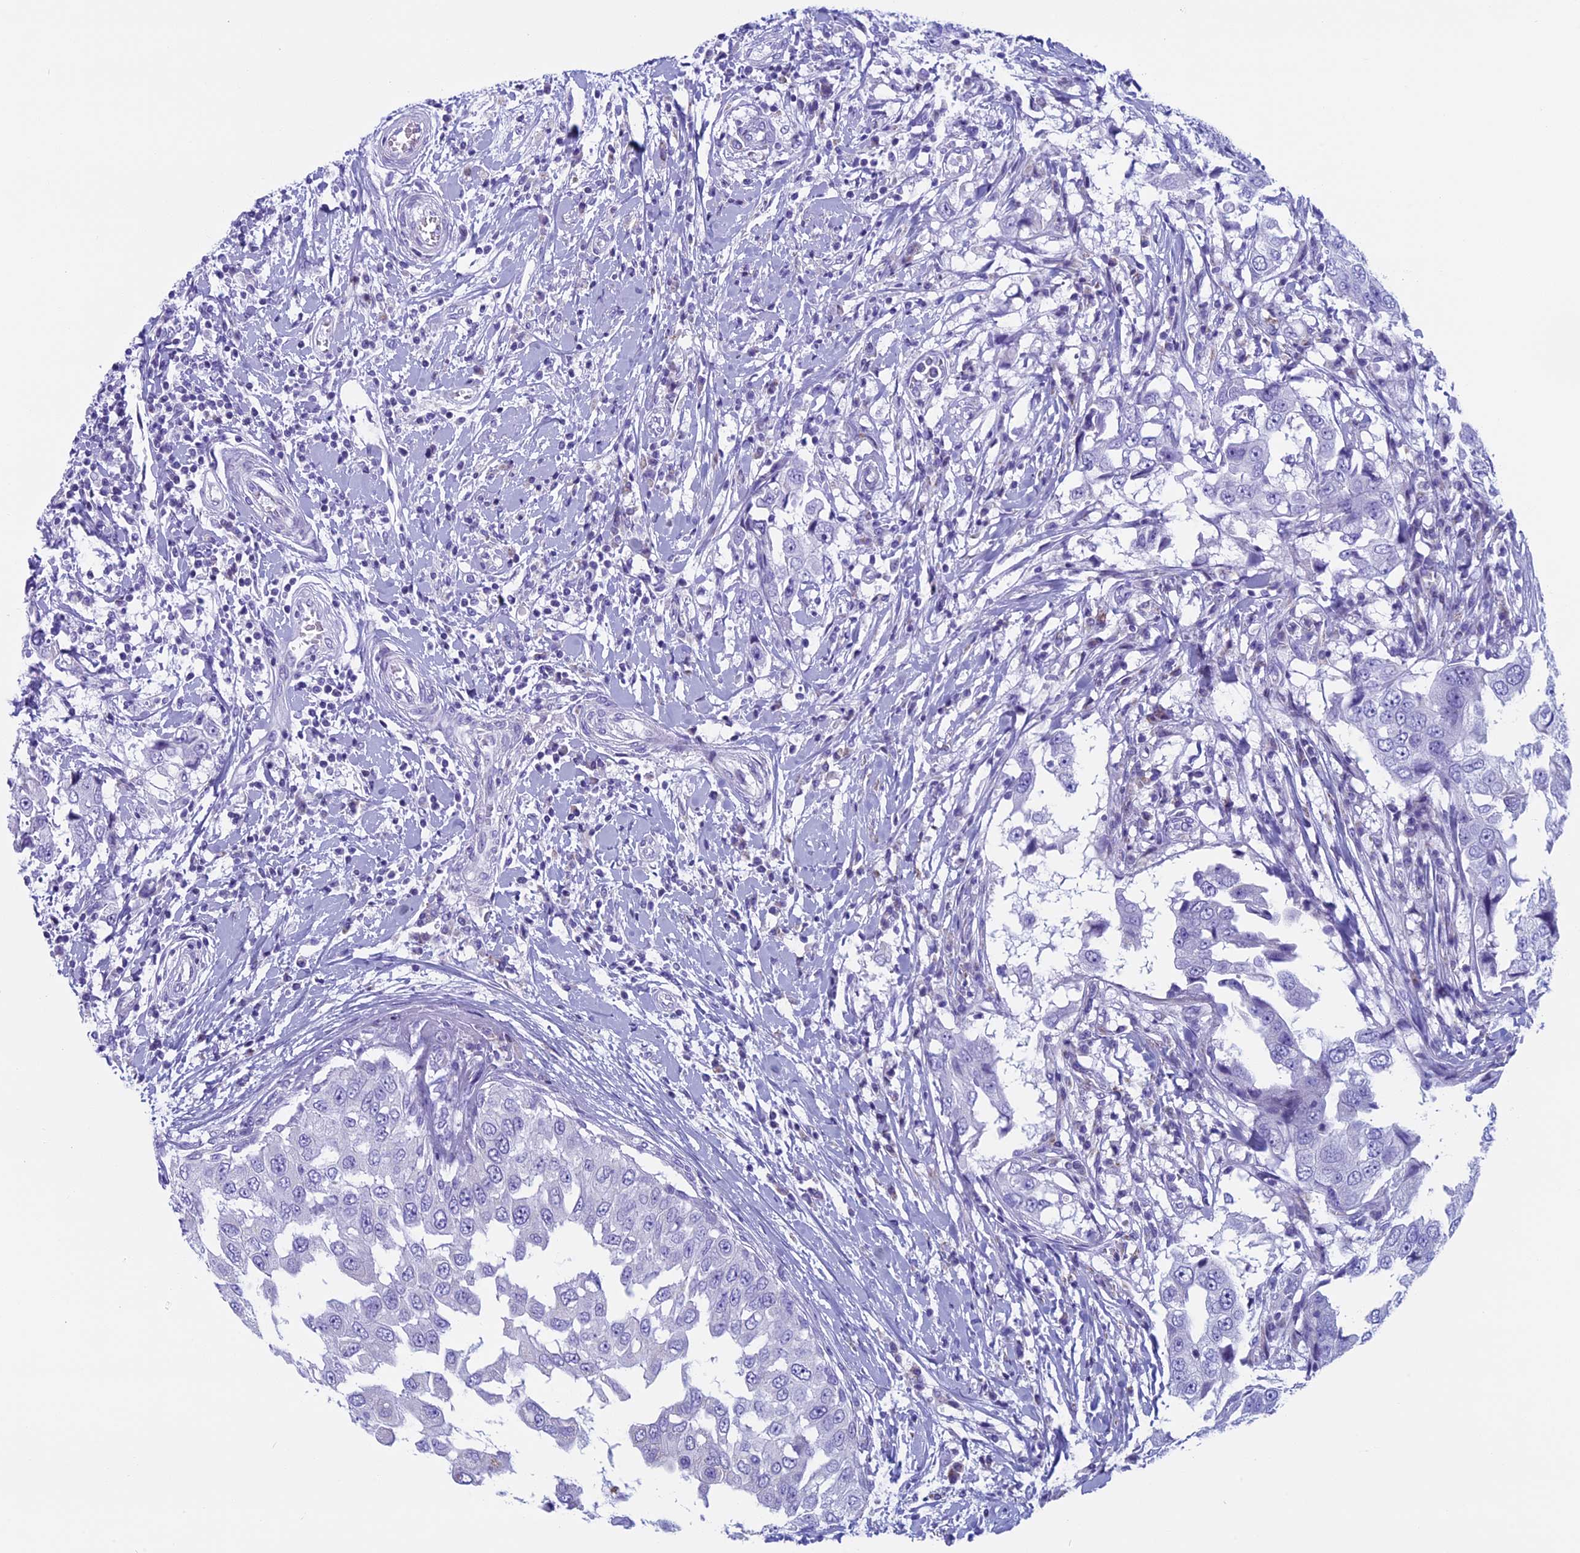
{"staining": {"intensity": "negative", "quantity": "none", "location": "none"}, "tissue": "breast cancer", "cell_type": "Tumor cells", "image_type": "cancer", "snomed": [{"axis": "morphology", "description": "Duct carcinoma"}, {"axis": "topography", "description": "Breast"}], "caption": "High magnification brightfield microscopy of breast intraductal carcinoma stained with DAB (3,3'-diaminobenzidine) (brown) and counterstained with hematoxylin (blue): tumor cells show no significant staining.", "gene": "ZNF563", "patient": {"sex": "female", "age": 27}}